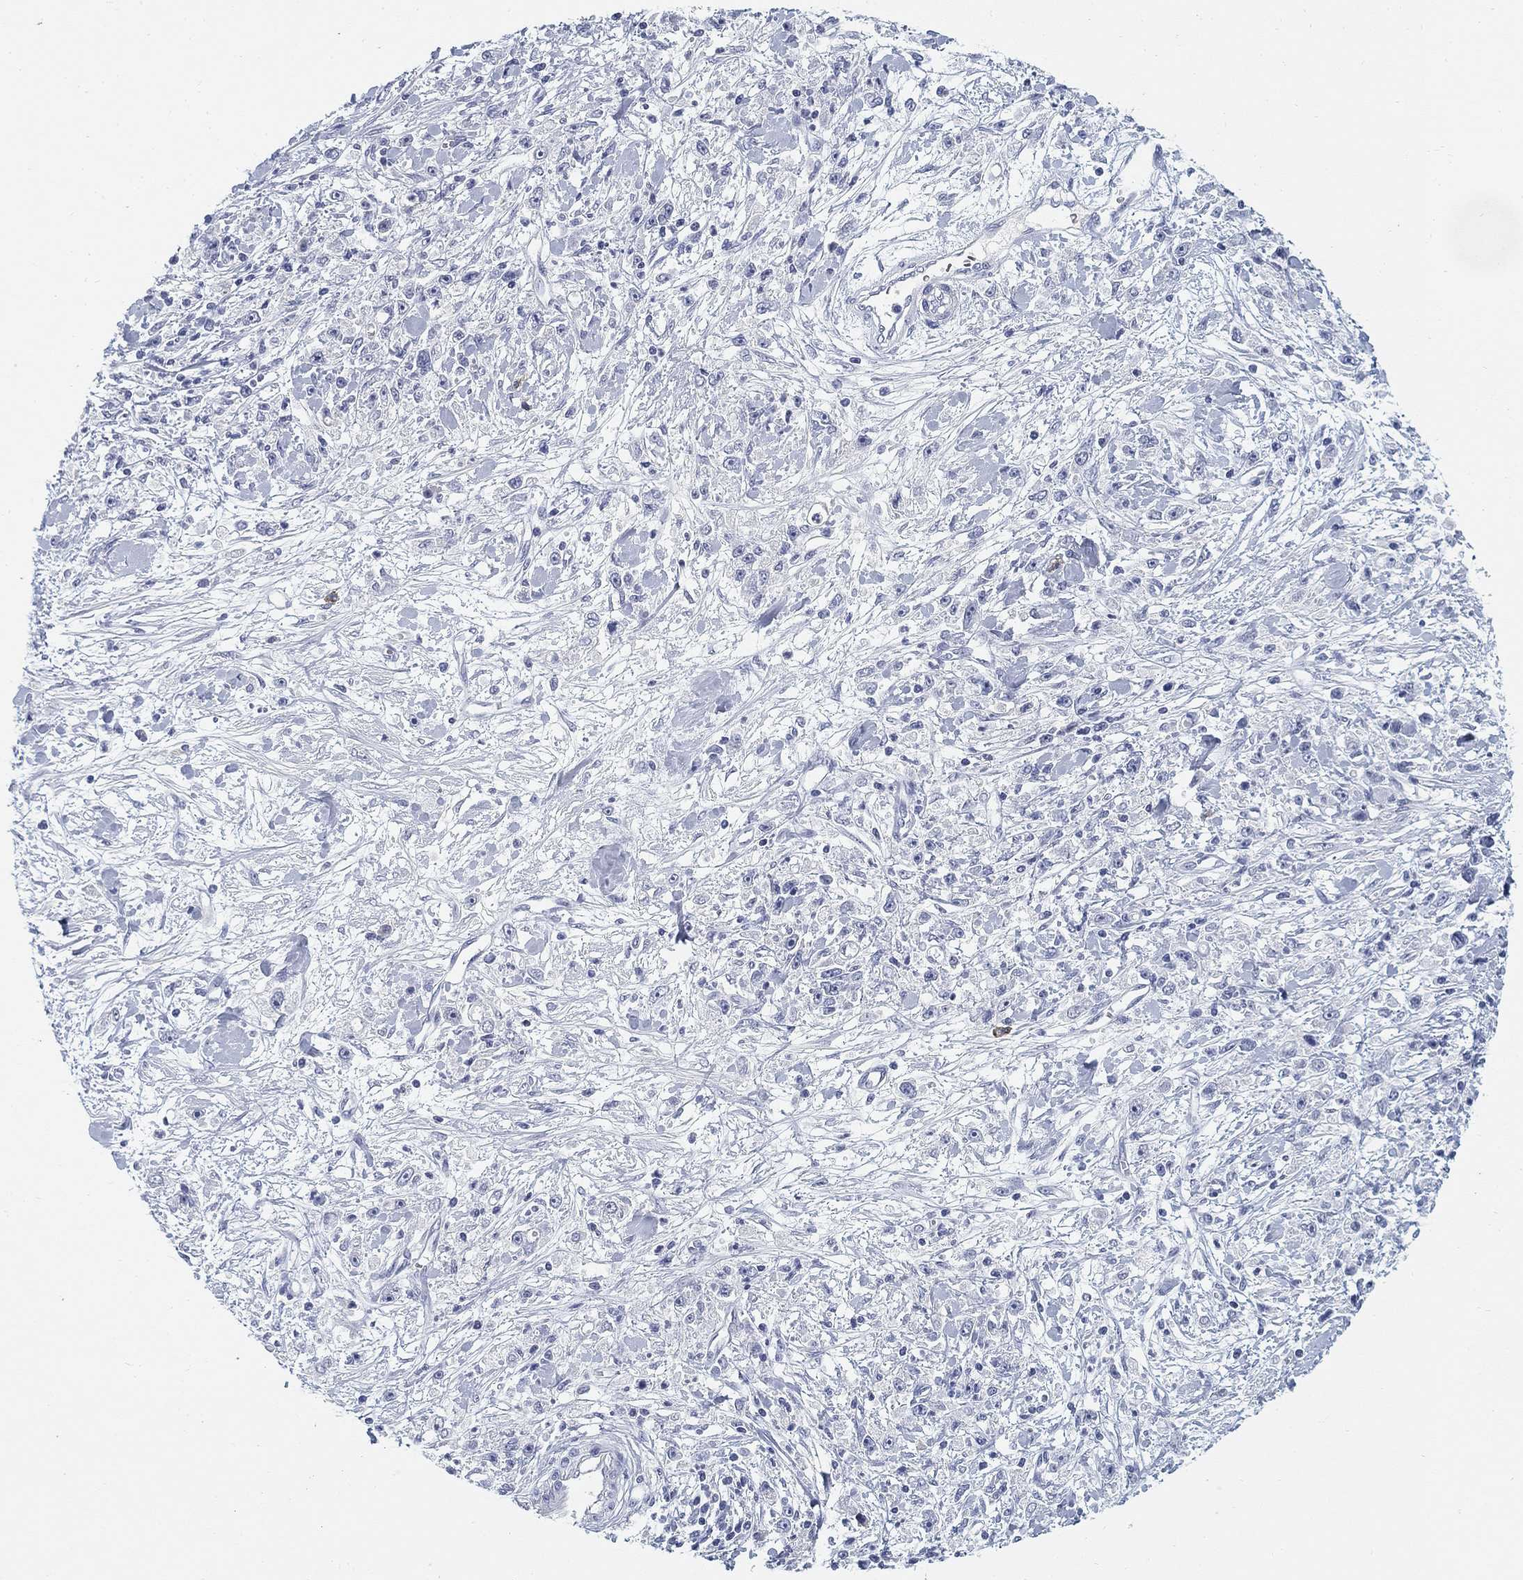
{"staining": {"intensity": "negative", "quantity": "none", "location": "none"}, "tissue": "stomach cancer", "cell_type": "Tumor cells", "image_type": "cancer", "snomed": [{"axis": "morphology", "description": "Adenocarcinoma, NOS"}, {"axis": "topography", "description": "Stomach"}], "caption": "There is no significant staining in tumor cells of stomach cancer.", "gene": "SLC2A5", "patient": {"sex": "female", "age": 59}}